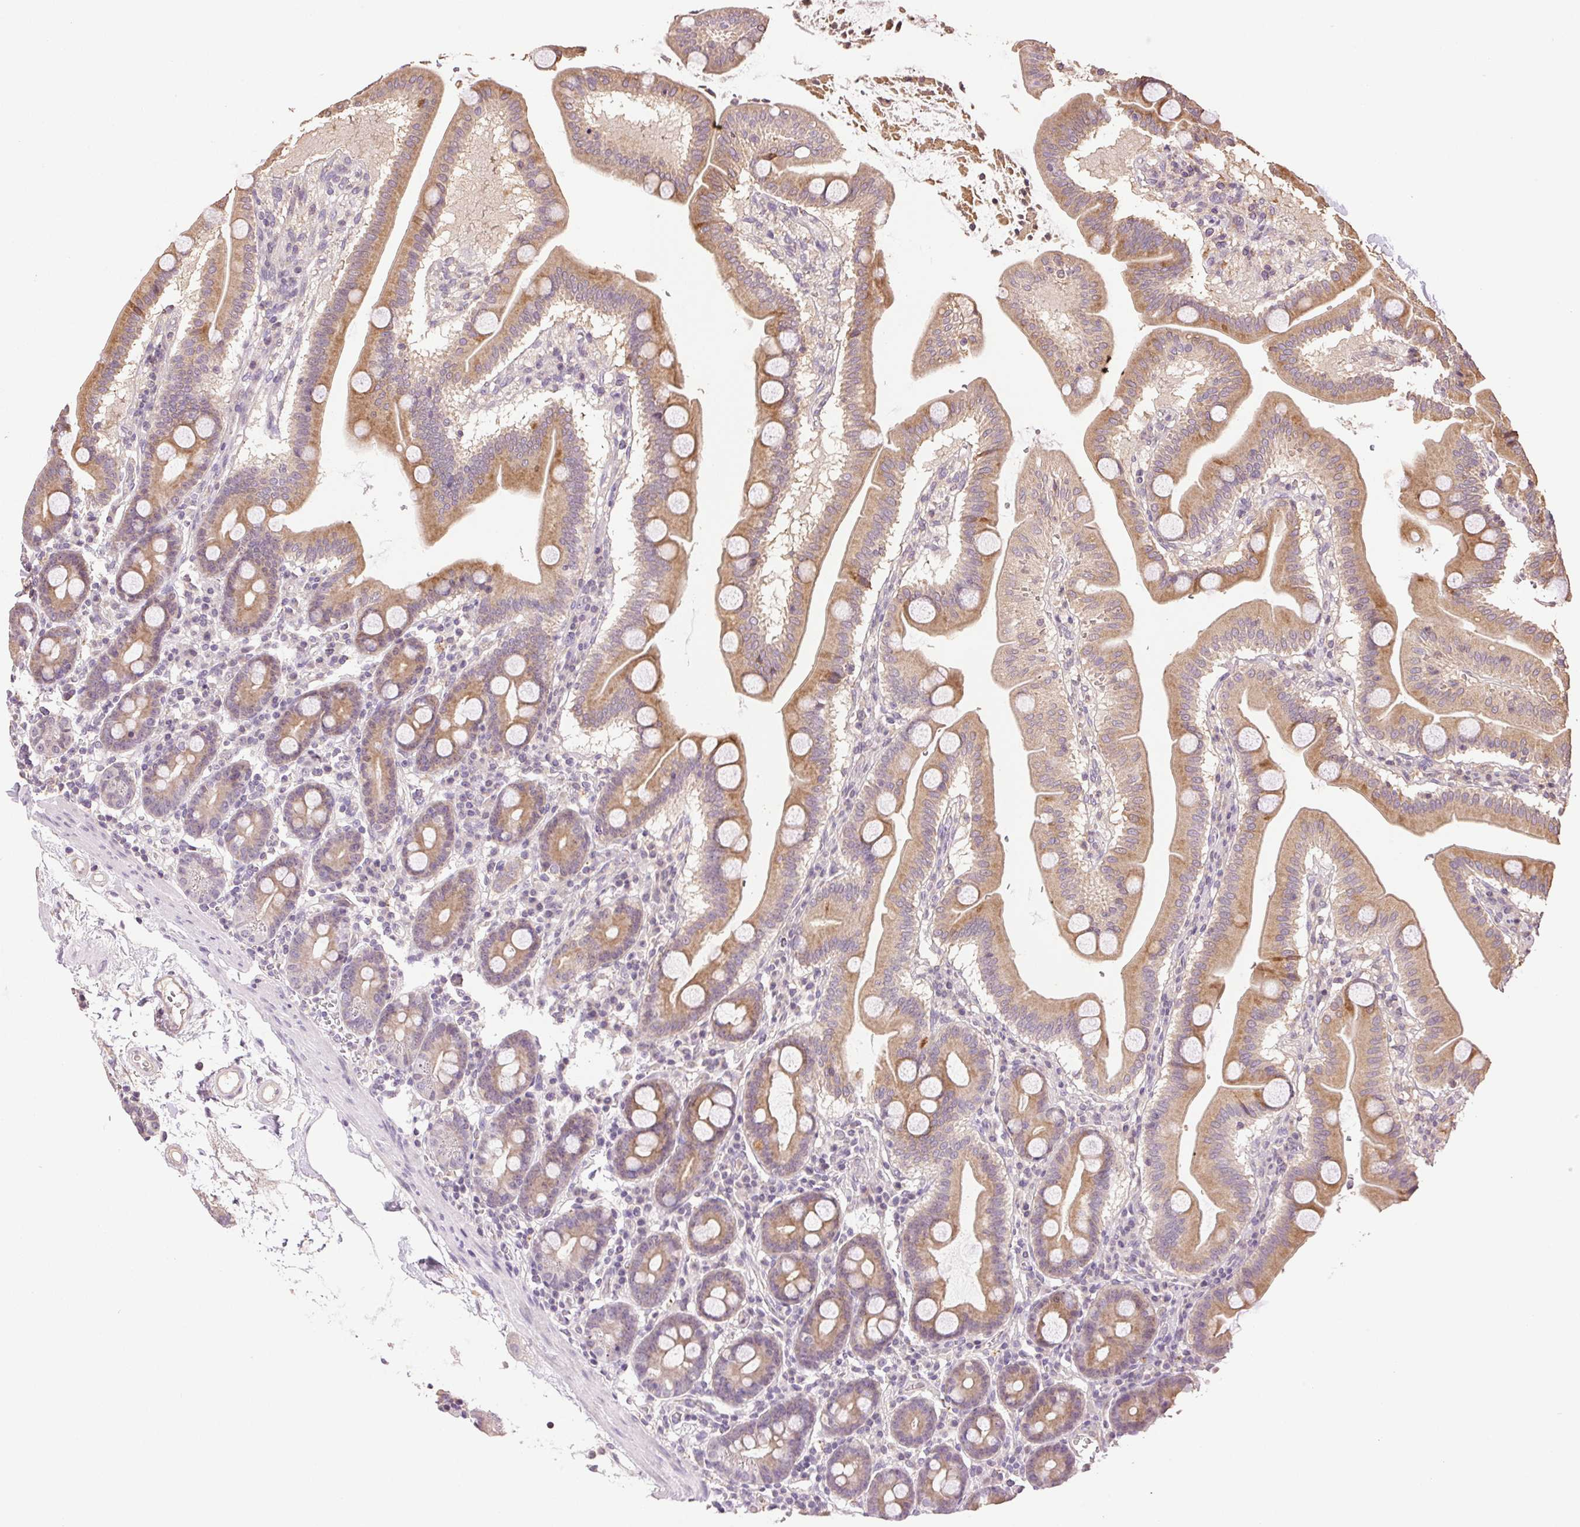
{"staining": {"intensity": "moderate", "quantity": "25%-75%", "location": "cytoplasmic/membranous"}, "tissue": "duodenum", "cell_type": "Glandular cells", "image_type": "normal", "snomed": [{"axis": "morphology", "description": "Normal tissue, NOS"}, {"axis": "topography", "description": "Pancreas"}, {"axis": "topography", "description": "Duodenum"}], "caption": "Protein staining displays moderate cytoplasmic/membranous staining in approximately 25%-75% of glandular cells in benign duodenum.", "gene": "TMEM253", "patient": {"sex": "male", "age": 59}}